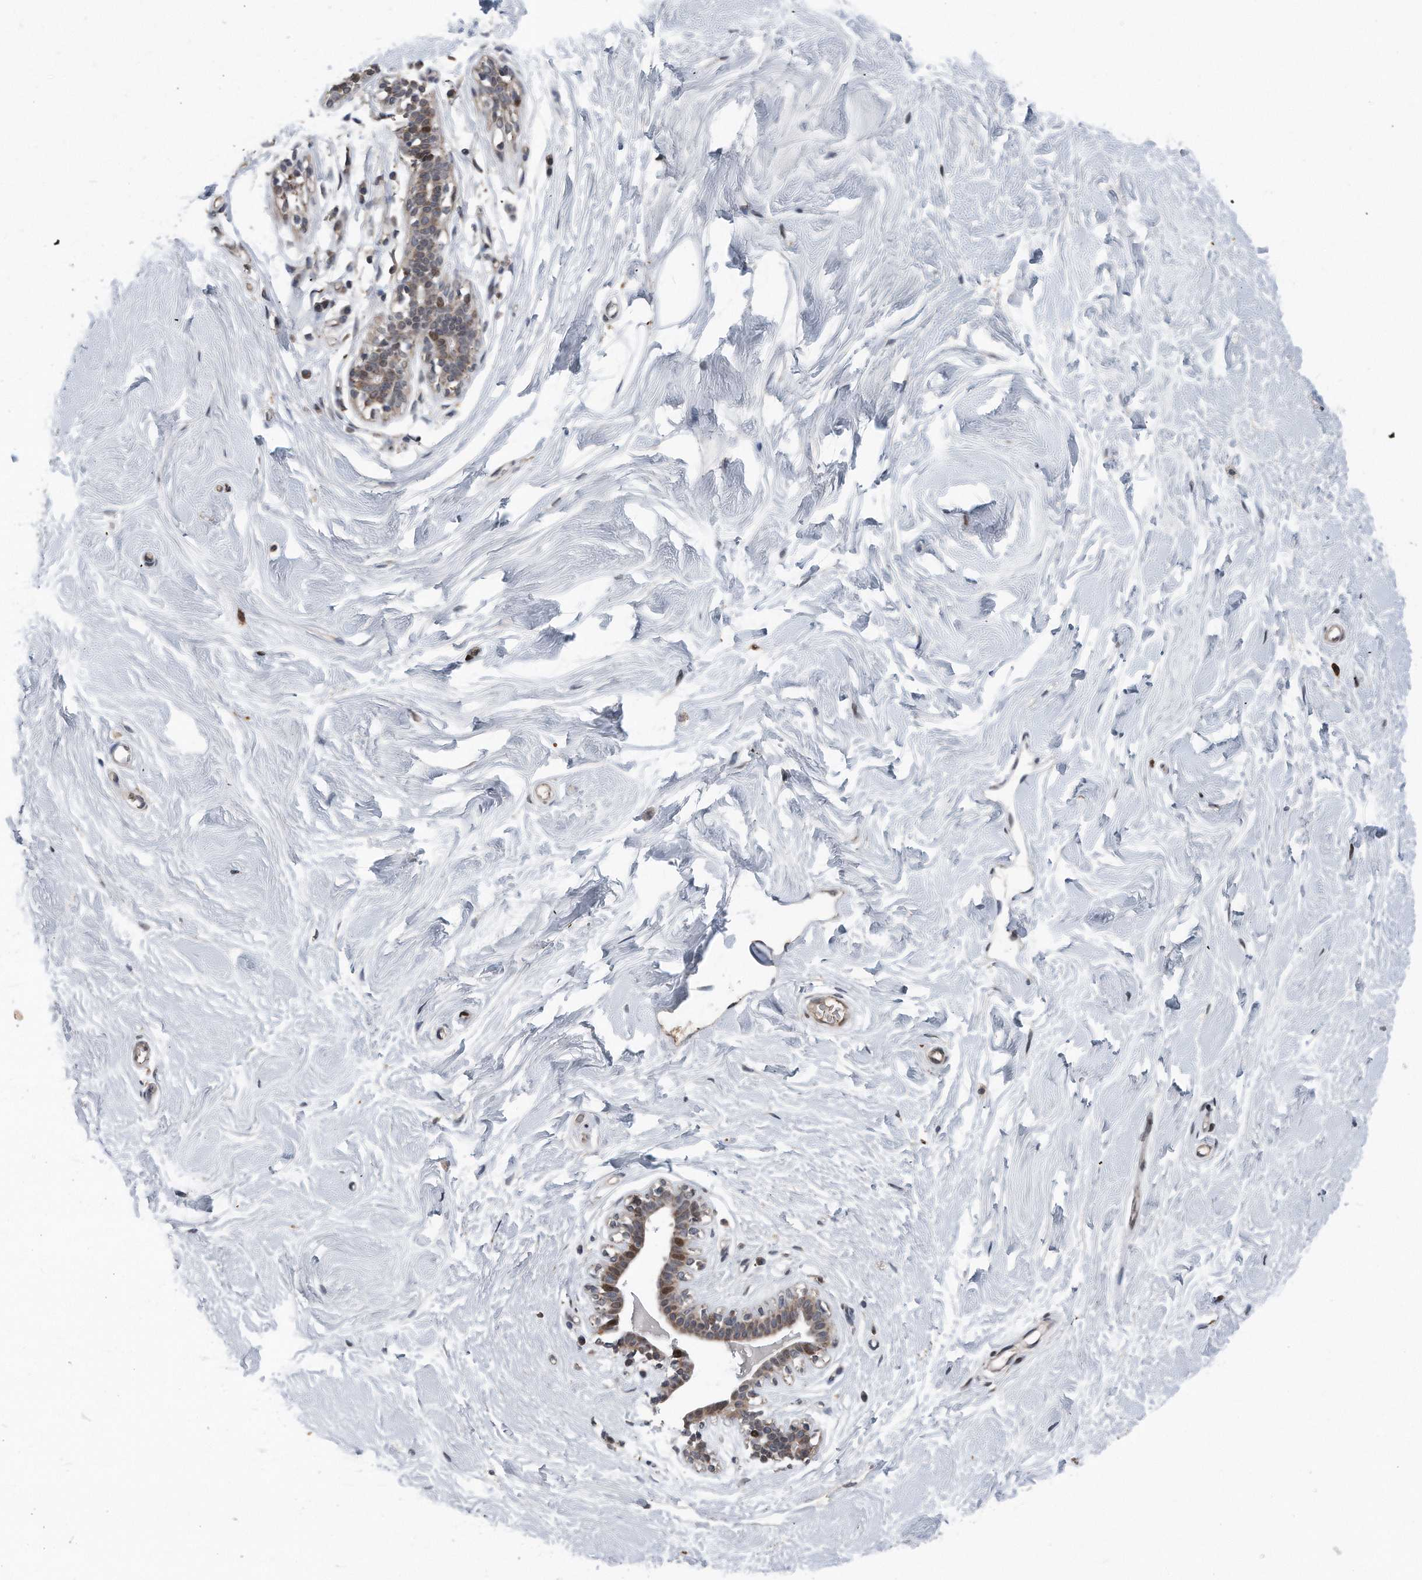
{"staining": {"intensity": "negative", "quantity": "none", "location": "none"}, "tissue": "breast", "cell_type": "Adipocytes", "image_type": "normal", "snomed": [{"axis": "morphology", "description": "Normal tissue, NOS"}, {"axis": "topography", "description": "Breast"}], "caption": "High power microscopy micrograph of an IHC photomicrograph of normal breast, revealing no significant positivity in adipocytes.", "gene": "DST", "patient": {"sex": "female", "age": 26}}